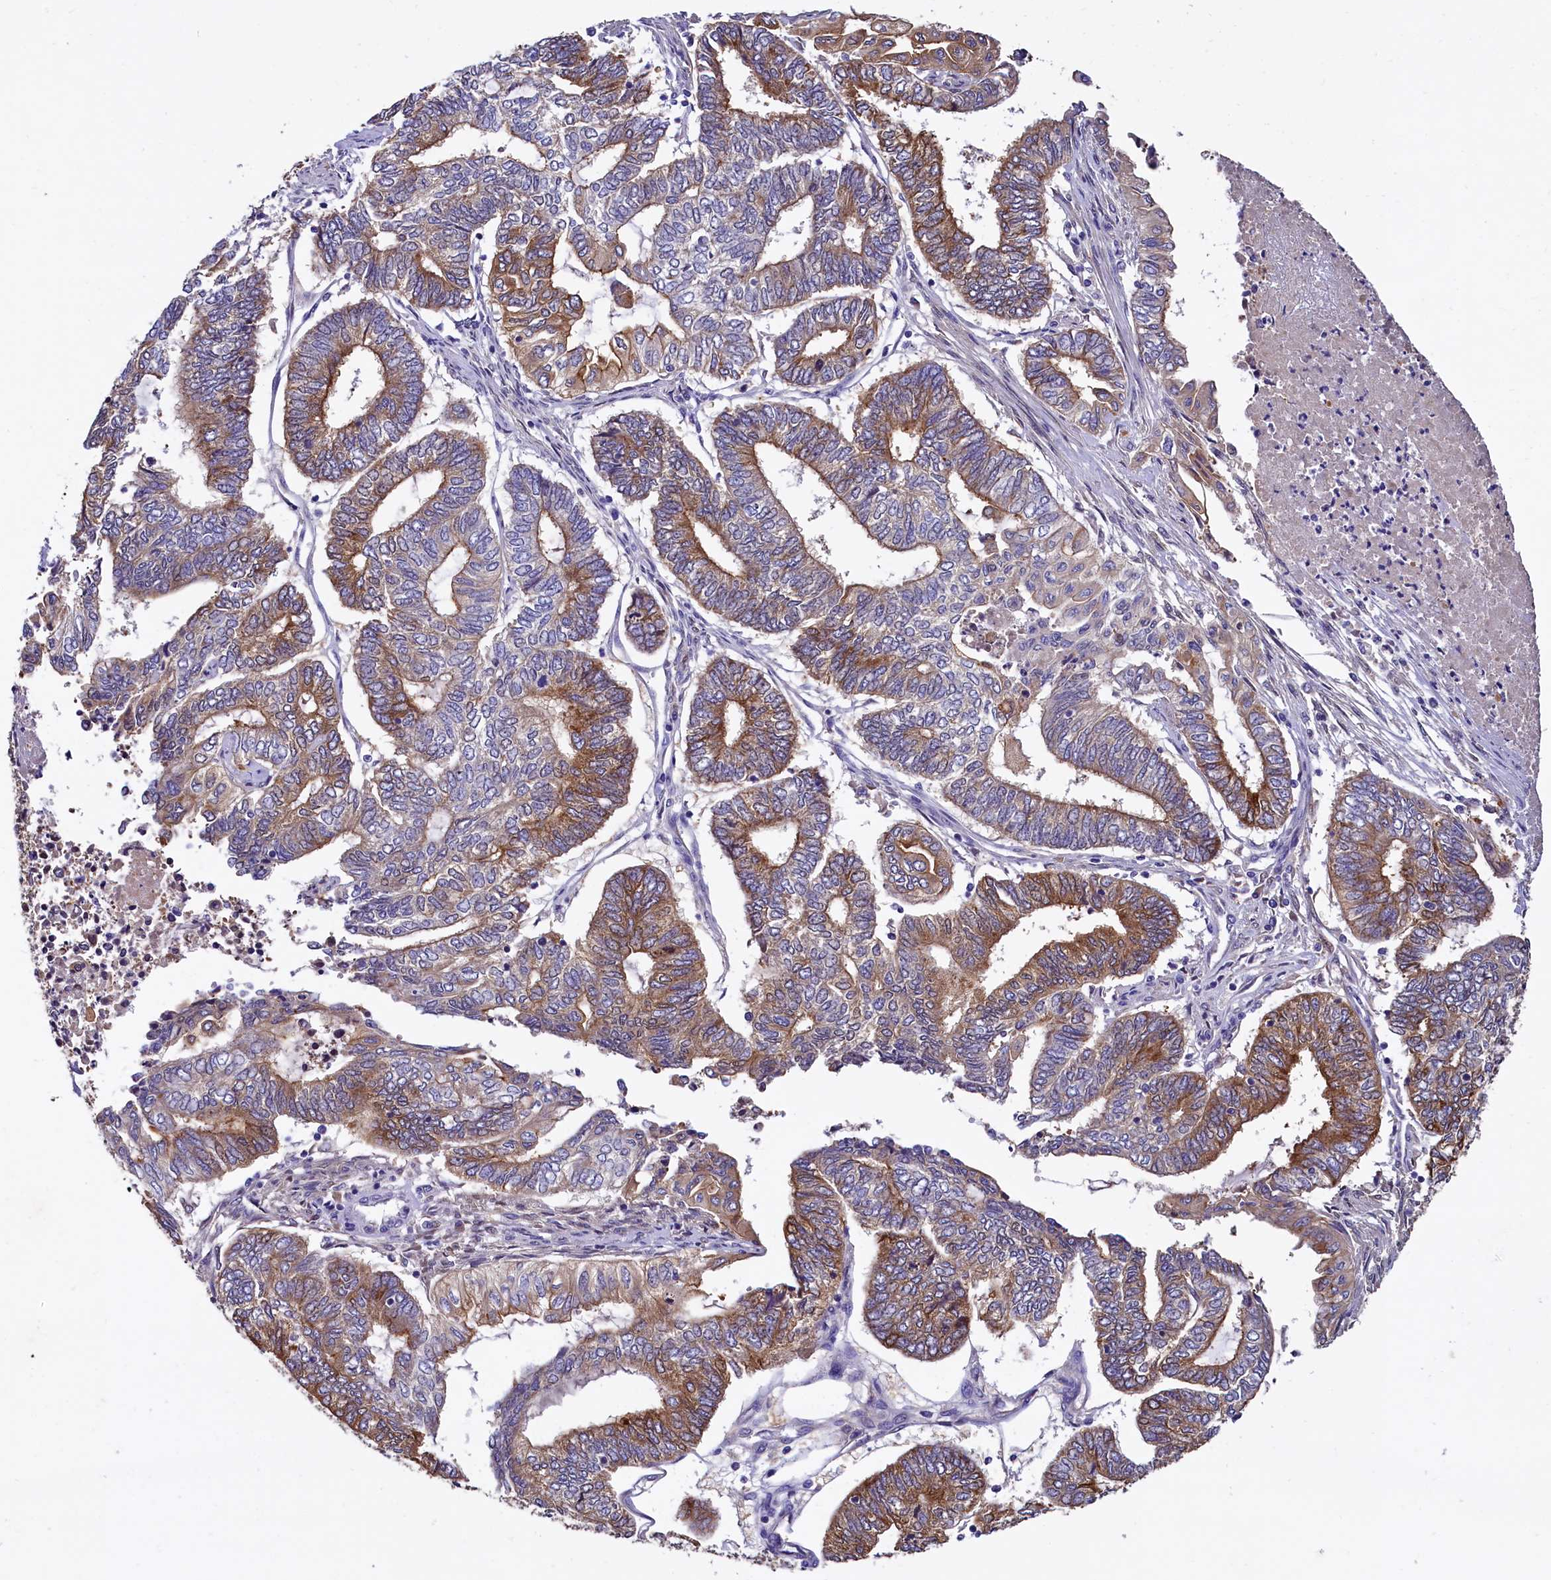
{"staining": {"intensity": "moderate", "quantity": "25%-75%", "location": "cytoplasmic/membranous"}, "tissue": "endometrial cancer", "cell_type": "Tumor cells", "image_type": "cancer", "snomed": [{"axis": "morphology", "description": "Adenocarcinoma, NOS"}, {"axis": "topography", "description": "Uterus"}, {"axis": "topography", "description": "Endometrium"}], "caption": "The histopathology image reveals a brown stain indicating the presence of a protein in the cytoplasmic/membranous of tumor cells in adenocarcinoma (endometrial).", "gene": "EPS8L2", "patient": {"sex": "female", "age": 70}}